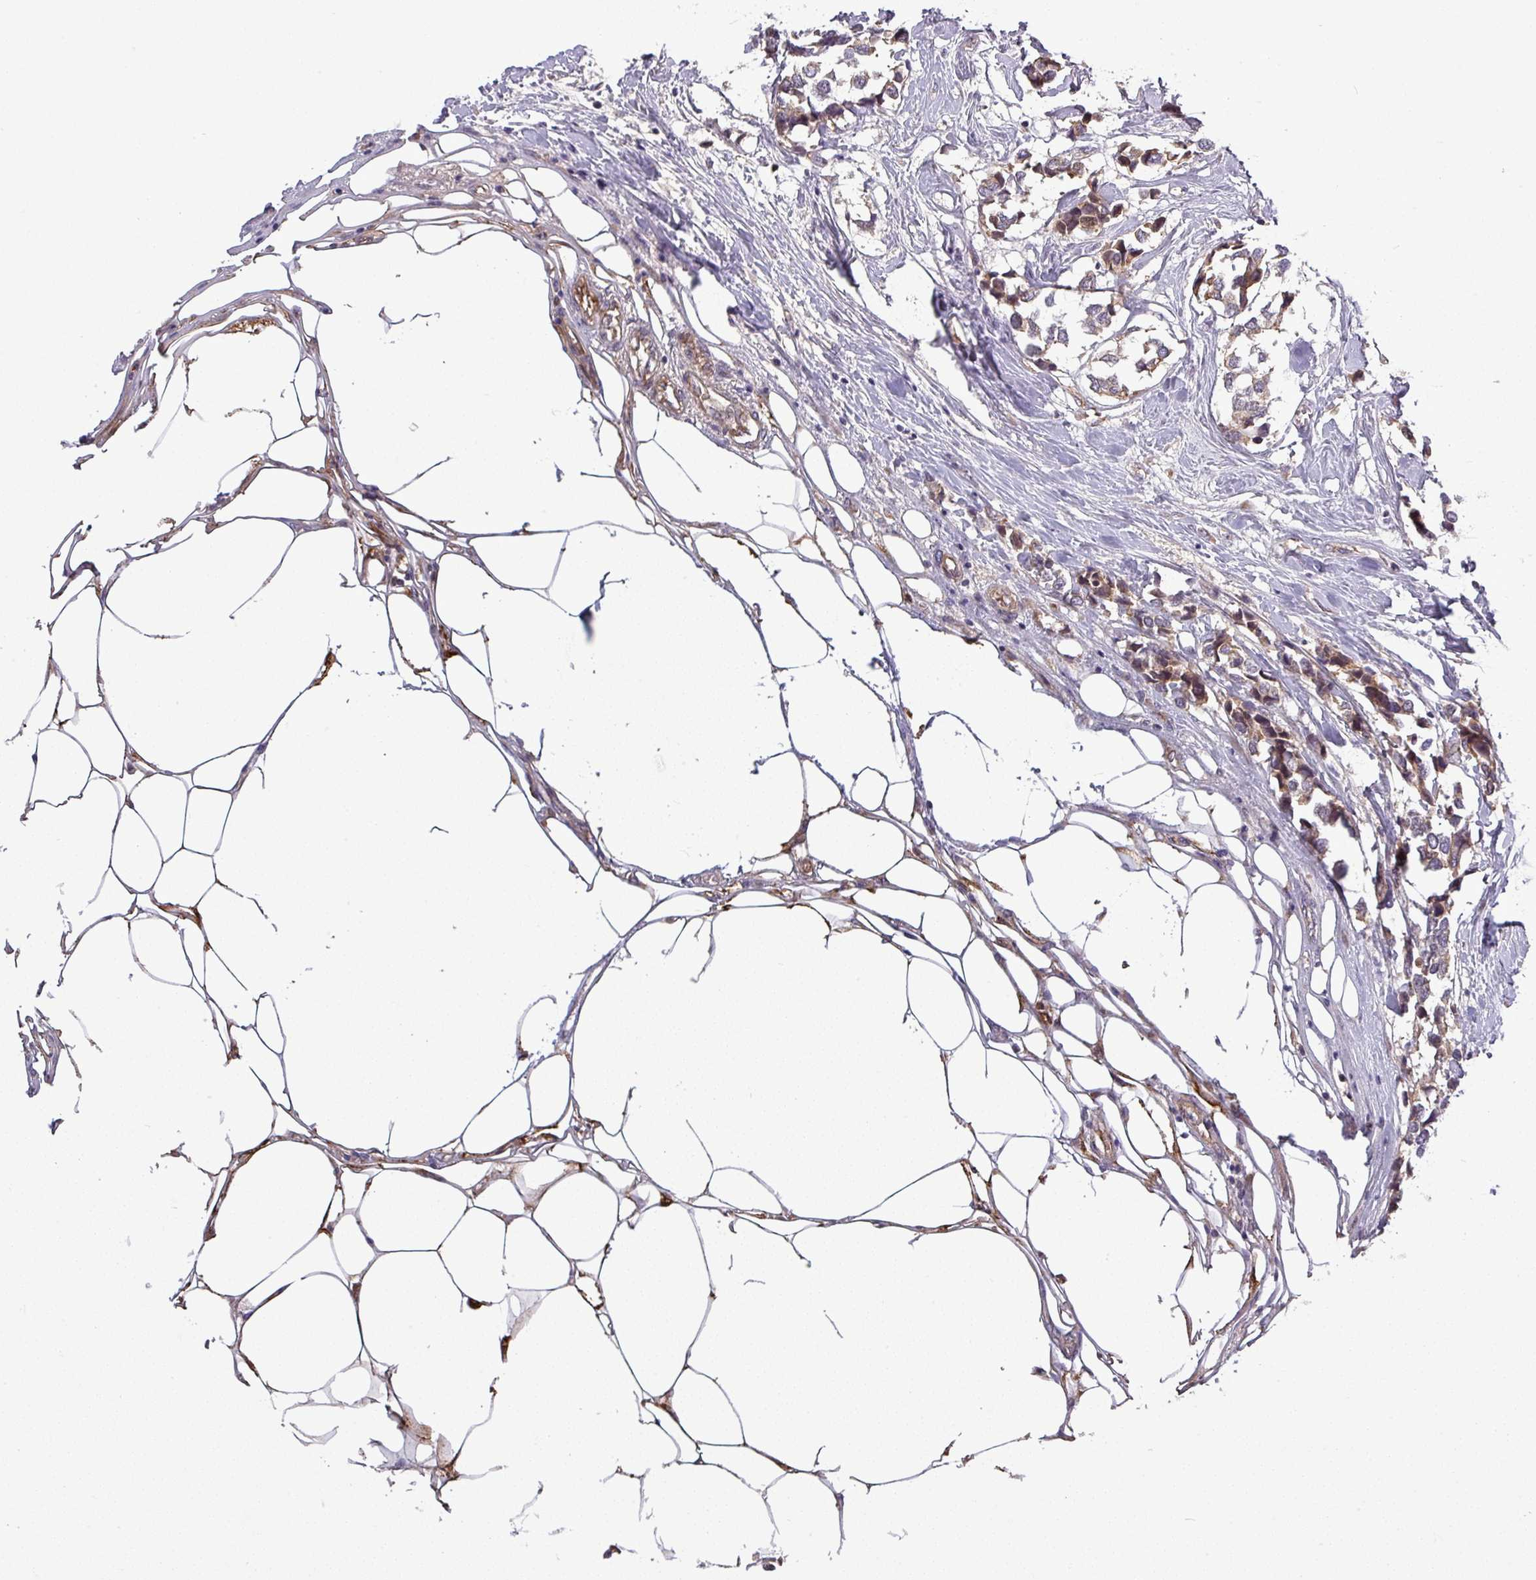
{"staining": {"intensity": "moderate", "quantity": ">75%", "location": "cytoplasmic/membranous"}, "tissue": "breast cancer", "cell_type": "Tumor cells", "image_type": "cancer", "snomed": [{"axis": "morphology", "description": "Duct carcinoma"}, {"axis": "topography", "description": "Breast"}], "caption": "Breast cancer stained for a protein displays moderate cytoplasmic/membranous positivity in tumor cells.", "gene": "PCDH1", "patient": {"sex": "female", "age": 83}}